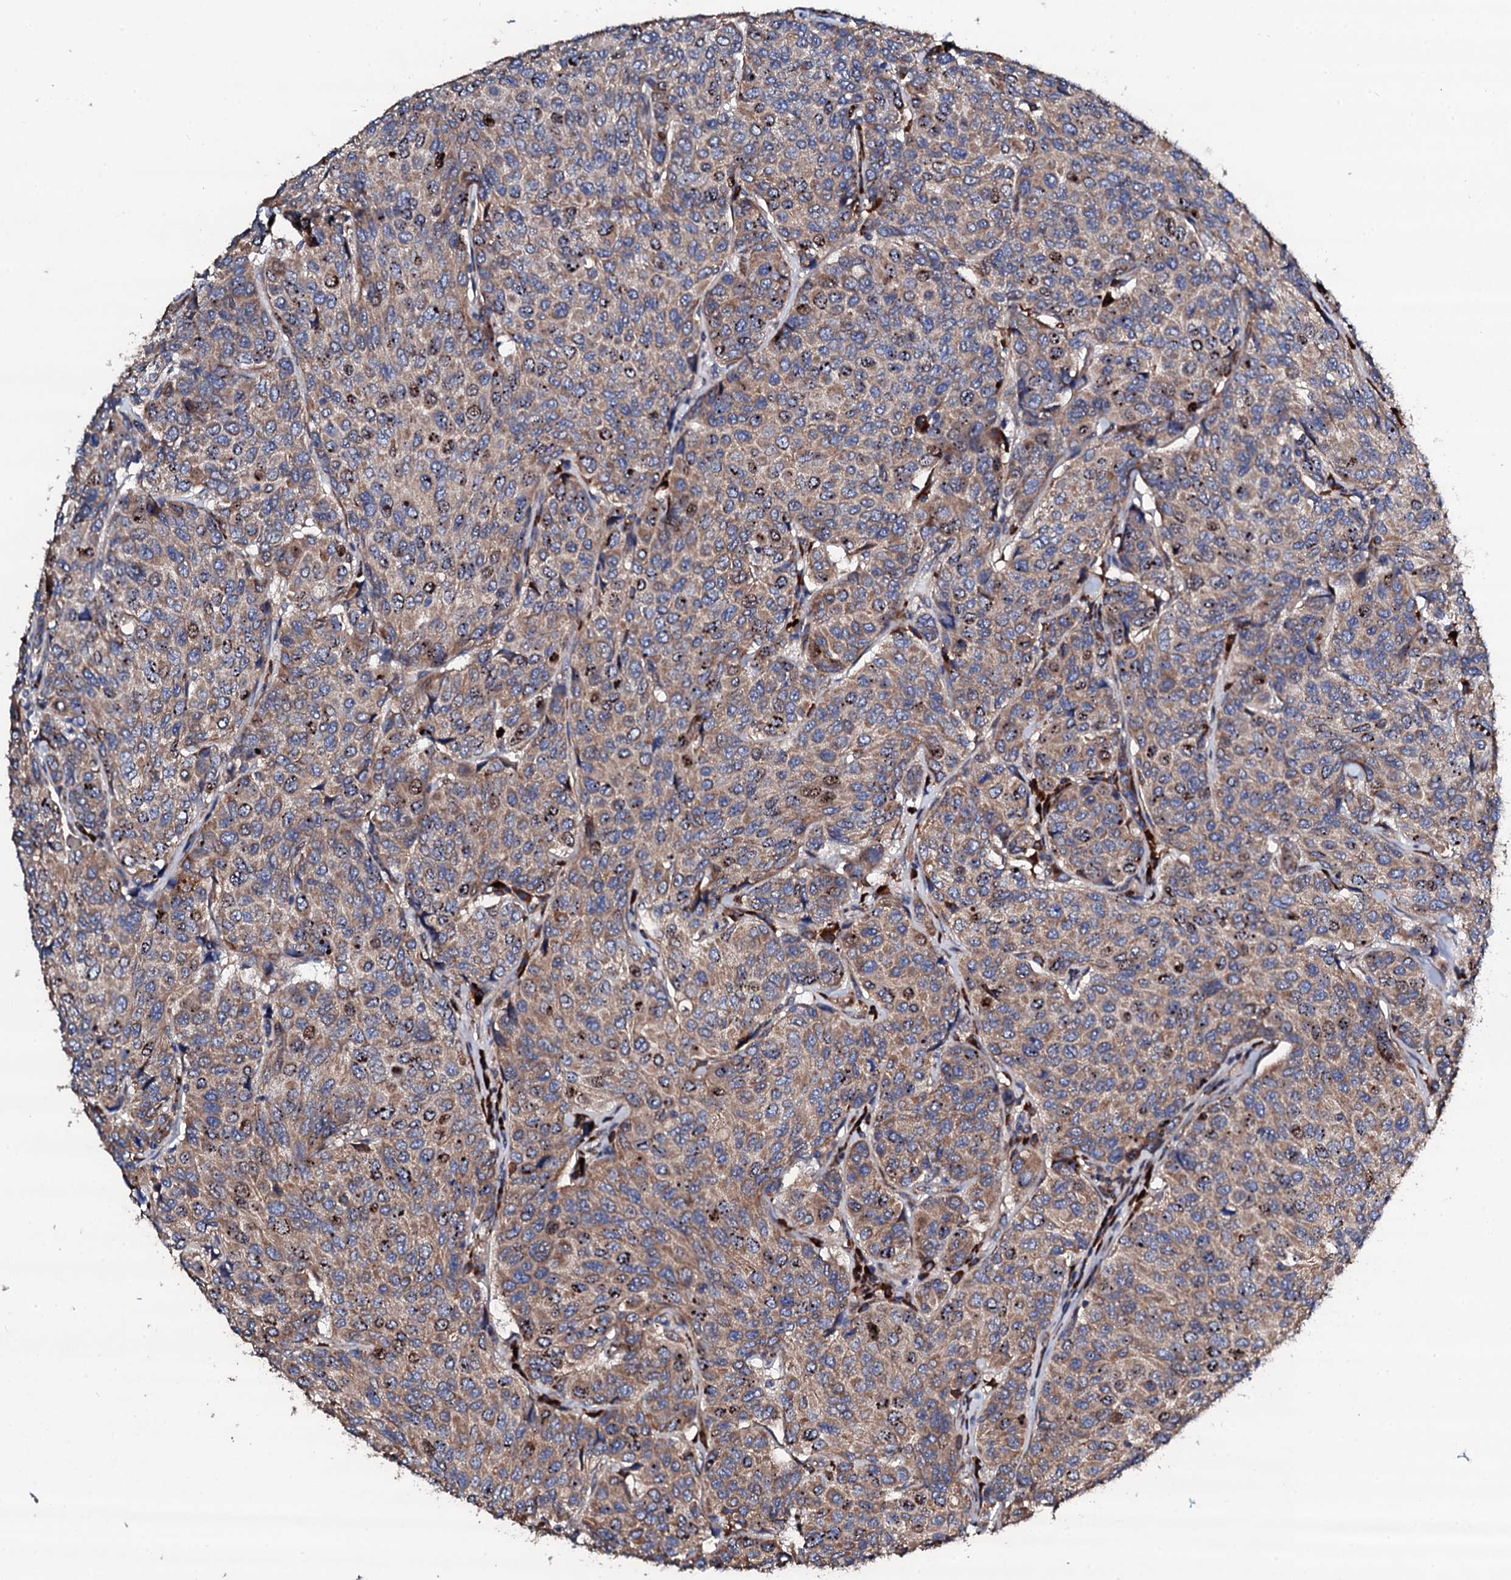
{"staining": {"intensity": "moderate", "quantity": ">75%", "location": "cytoplasmic/membranous"}, "tissue": "breast cancer", "cell_type": "Tumor cells", "image_type": "cancer", "snomed": [{"axis": "morphology", "description": "Duct carcinoma"}, {"axis": "topography", "description": "Breast"}], "caption": "IHC image of neoplastic tissue: human breast cancer stained using immunohistochemistry displays medium levels of moderate protein expression localized specifically in the cytoplasmic/membranous of tumor cells, appearing as a cytoplasmic/membranous brown color.", "gene": "LIPT2", "patient": {"sex": "female", "age": 55}}